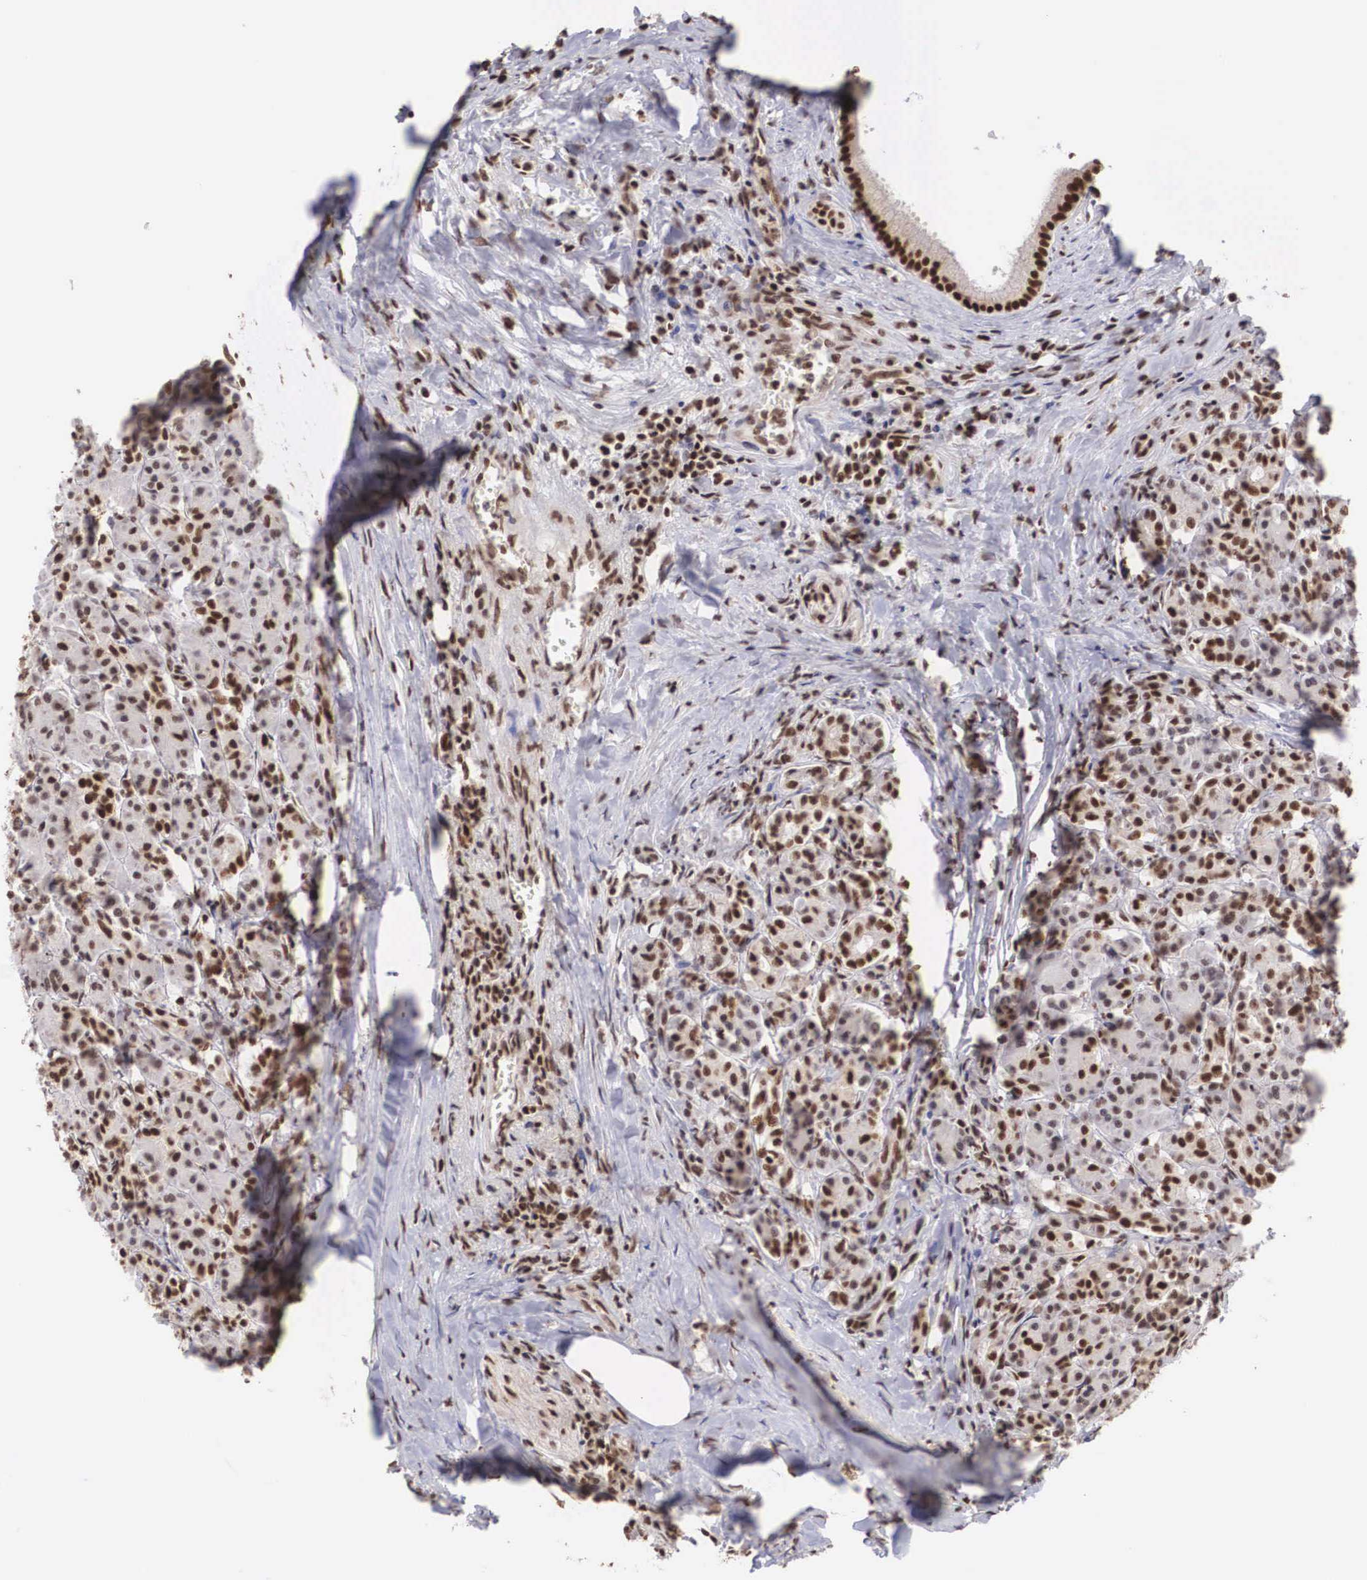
{"staining": {"intensity": "strong", "quantity": "25%-75%", "location": "nuclear"}, "tissue": "pancreas", "cell_type": "Exocrine glandular cells", "image_type": "normal", "snomed": [{"axis": "morphology", "description": "Normal tissue, NOS"}, {"axis": "topography", "description": "Lymph node"}, {"axis": "topography", "description": "Pancreas"}], "caption": "Protein expression analysis of normal human pancreas reveals strong nuclear staining in about 25%-75% of exocrine glandular cells. (DAB (3,3'-diaminobenzidine) IHC with brightfield microscopy, high magnification).", "gene": "HTATSF1", "patient": {"sex": "male", "age": 59}}